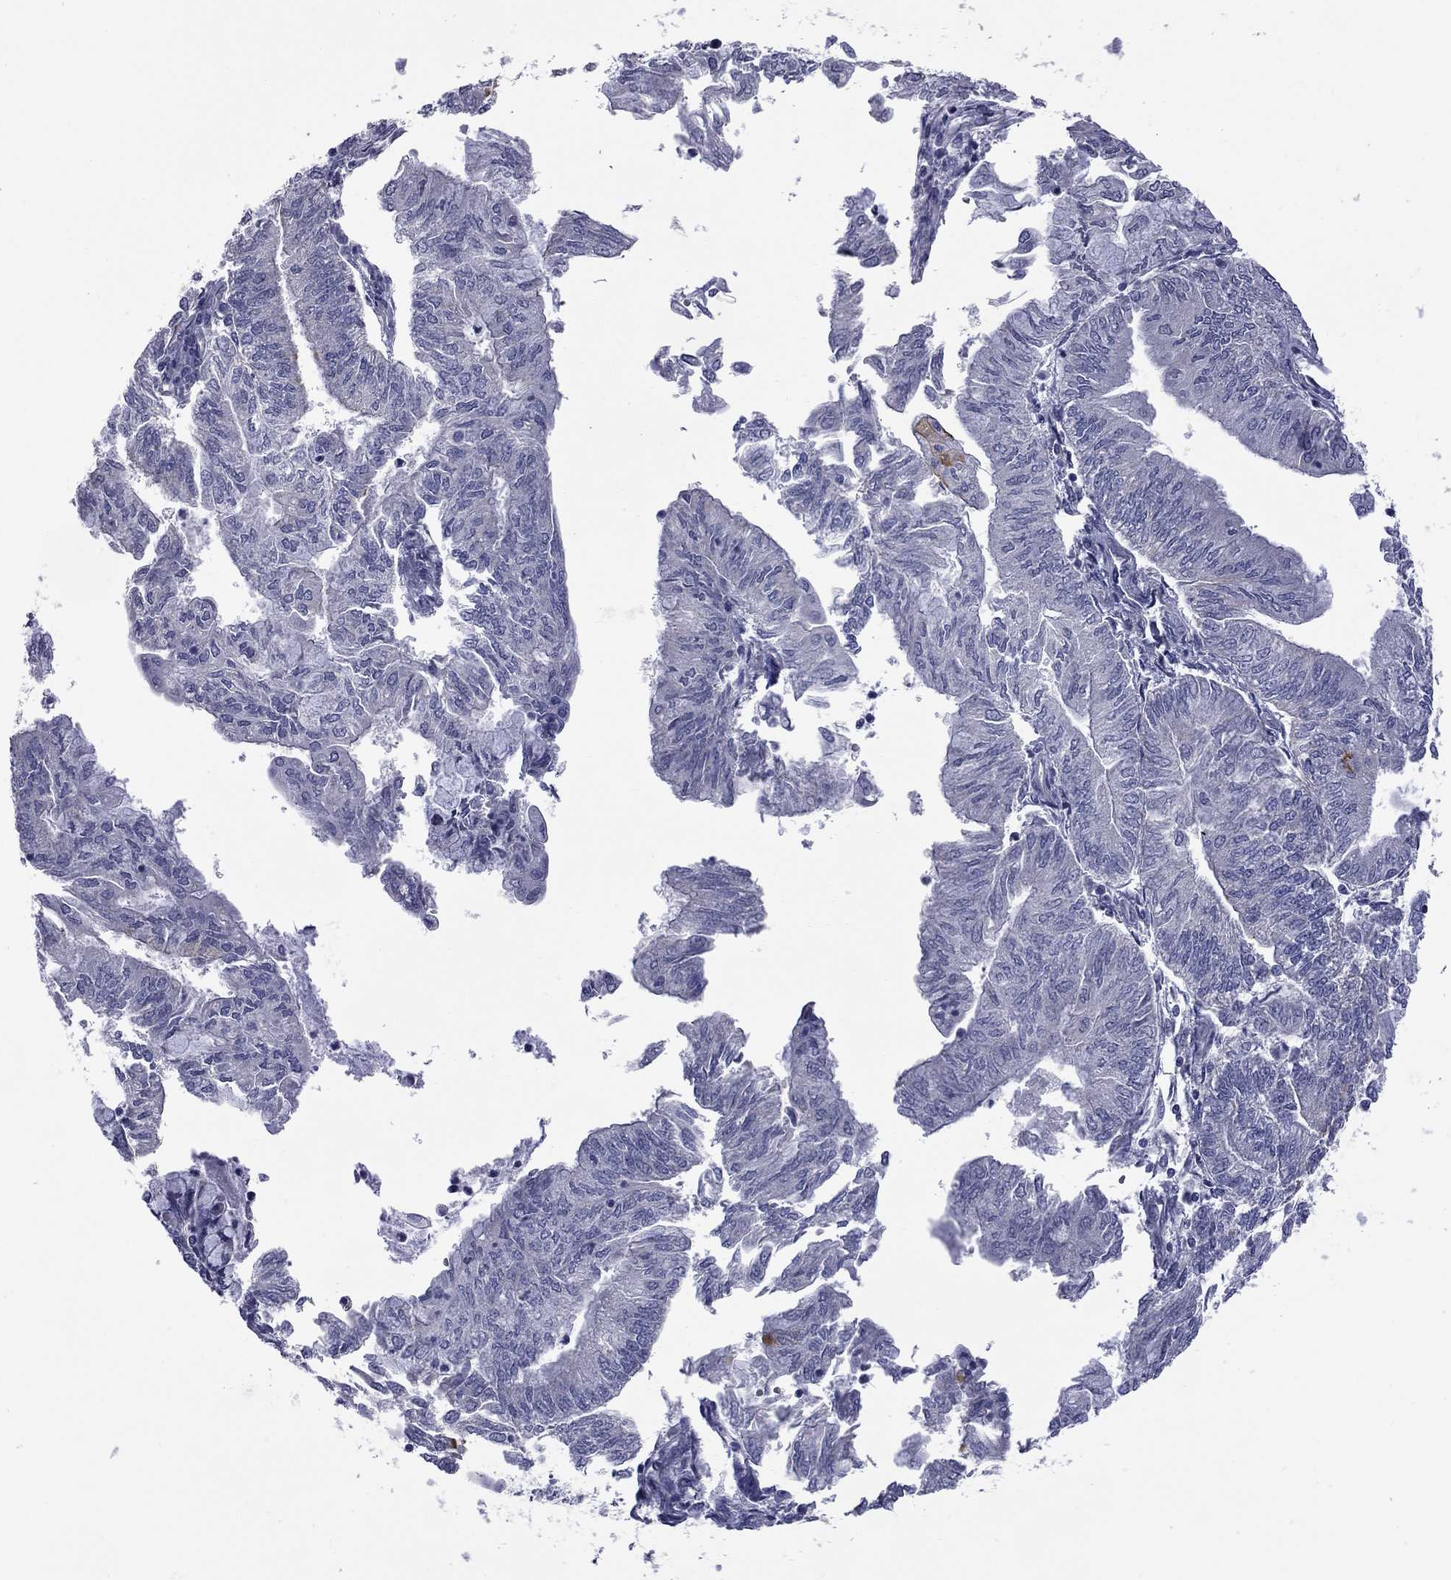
{"staining": {"intensity": "negative", "quantity": "none", "location": "none"}, "tissue": "endometrial cancer", "cell_type": "Tumor cells", "image_type": "cancer", "snomed": [{"axis": "morphology", "description": "Adenocarcinoma, NOS"}, {"axis": "topography", "description": "Endometrium"}], "caption": "Immunohistochemistry (IHC) photomicrograph of neoplastic tissue: human endometrial cancer (adenocarcinoma) stained with DAB exhibits no significant protein positivity in tumor cells.", "gene": "ABCB4", "patient": {"sex": "female", "age": 59}}